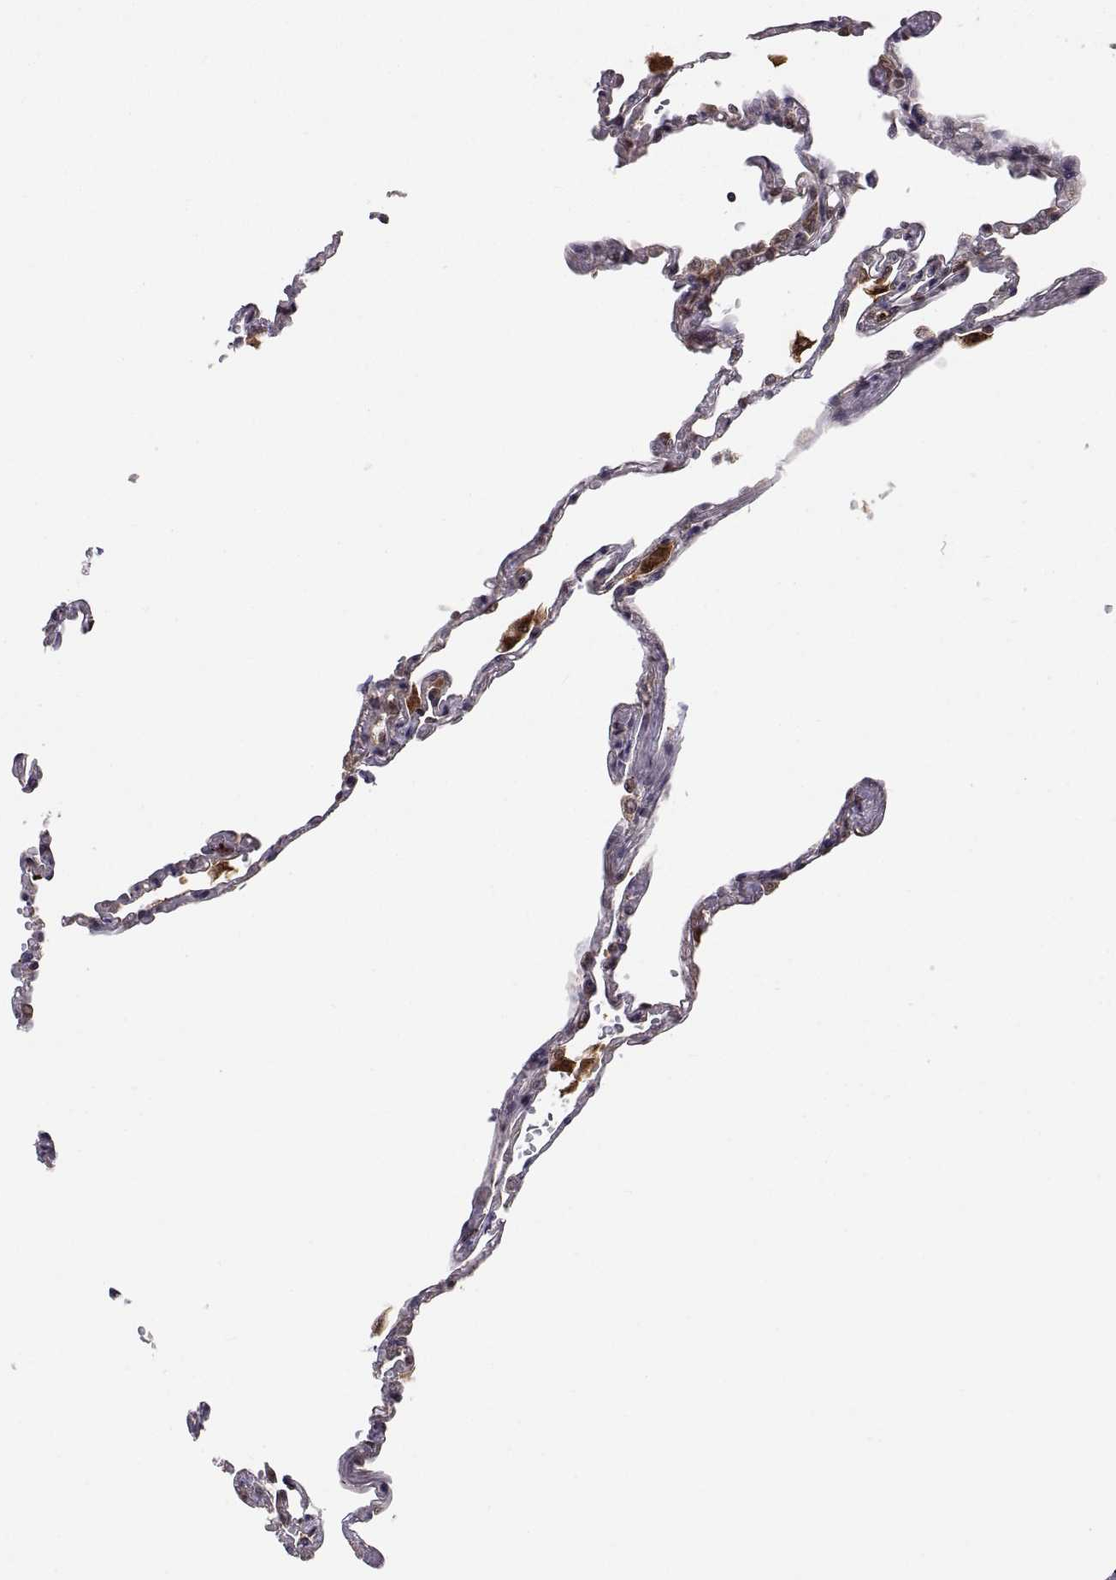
{"staining": {"intensity": "weak", "quantity": "25%-75%", "location": "cytoplasmic/membranous"}, "tissue": "lung", "cell_type": "Alveolar cells", "image_type": "normal", "snomed": [{"axis": "morphology", "description": "Normal tissue, NOS"}, {"axis": "topography", "description": "Lung"}], "caption": "This image reveals unremarkable lung stained with immunohistochemistry to label a protein in brown. The cytoplasmic/membranous of alveolar cells show weak positivity for the protein. Nuclei are counter-stained blue.", "gene": "PSMC2", "patient": {"sex": "male", "age": 78}}